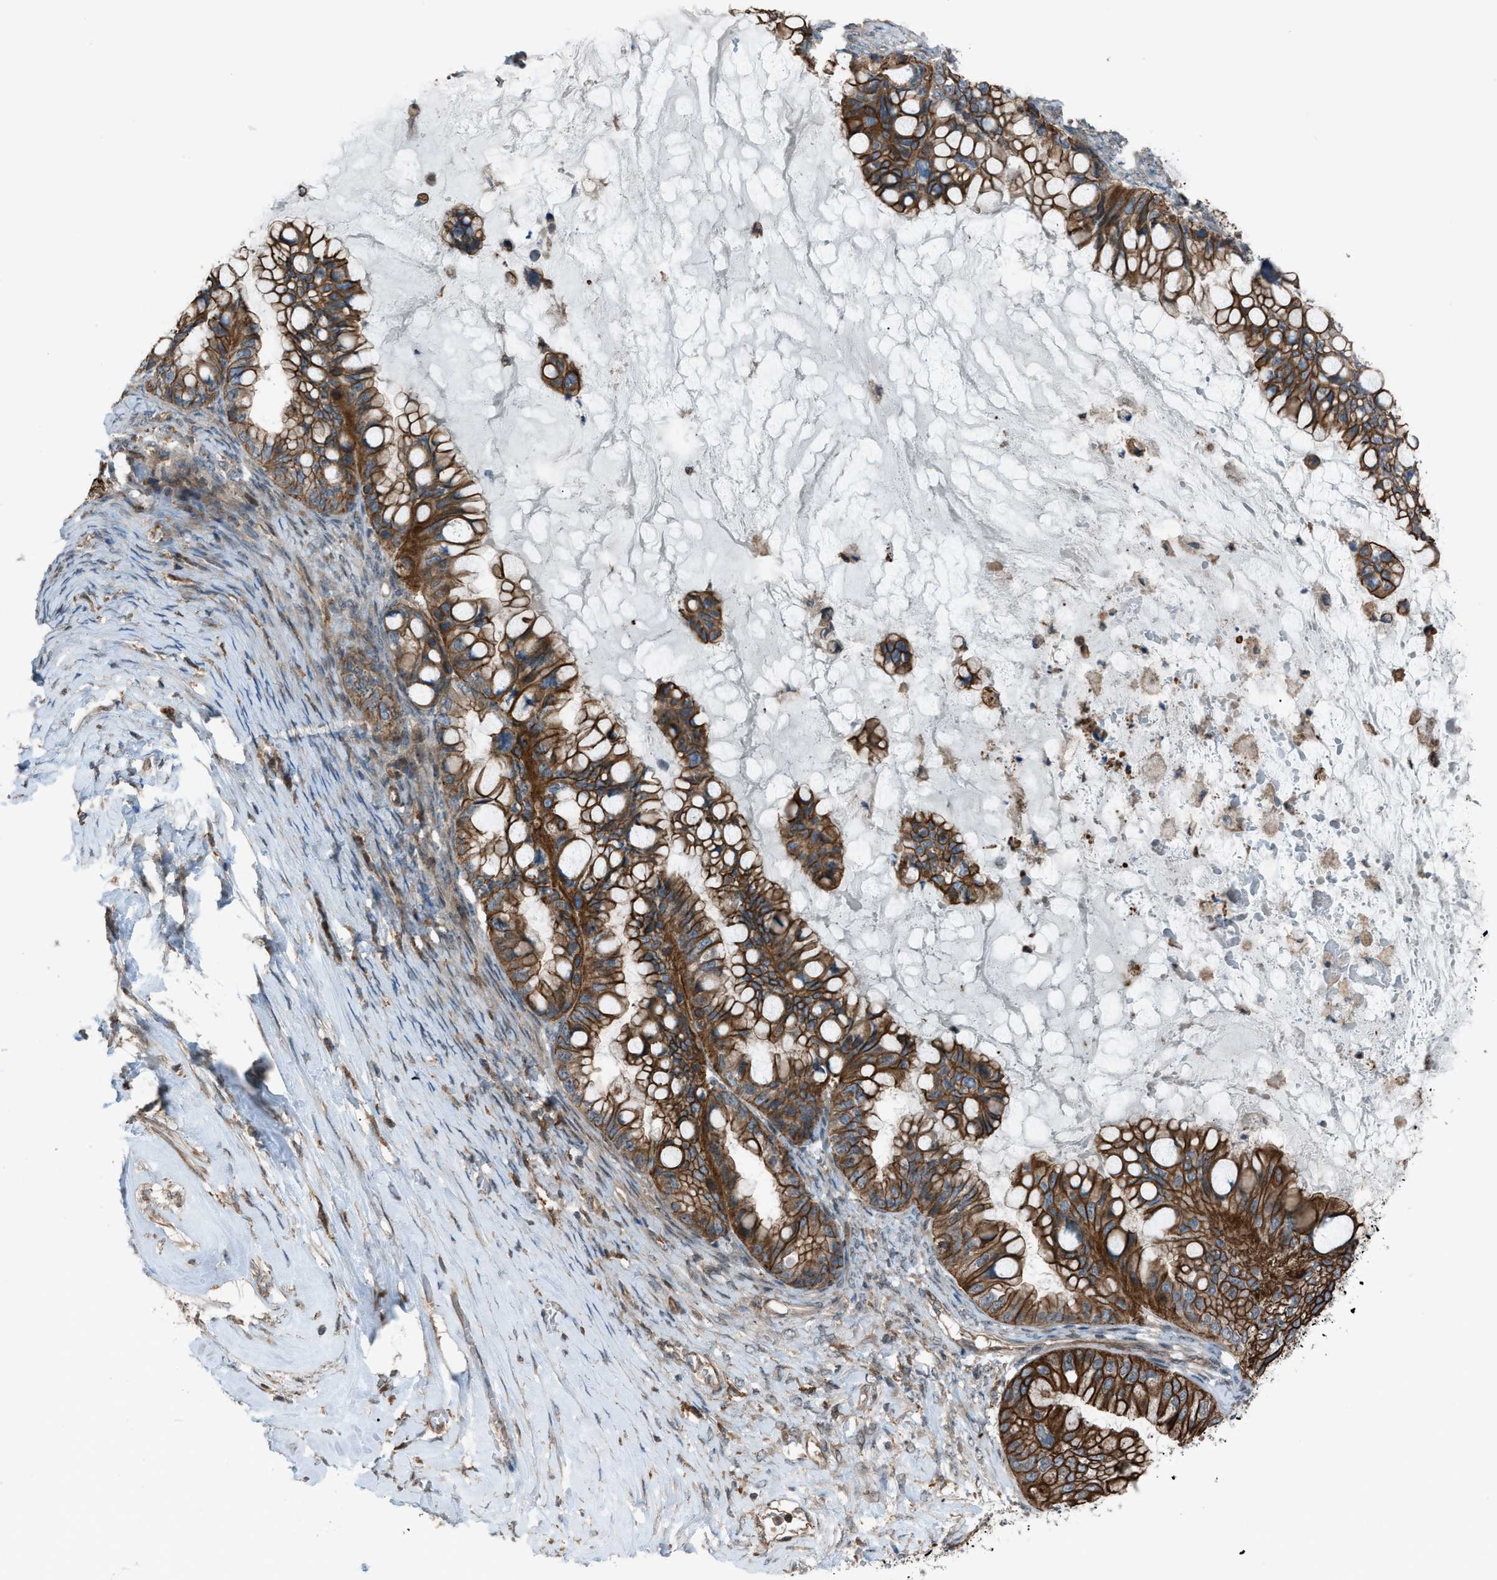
{"staining": {"intensity": "strong", "quantity": ">75%", "location": "cytoplasmic/membranous"}, "tissue": "ovarian cancer", "cell_type": "Tumor cells", "image_type": "cancer", "snomed": [{"axis": "morphology", "description": "Cystadenocarcinoma, mucinous, NOS"}, {"axis": "topography", "description": "Ovary"}], "caption": "Immunohistochemical staining of ovarian mucinous cystadenocarcinoma demonstrates high levels of strong cytoplasmic/membranous protein positivity in approximately >75% of tumor cells.", "gene": "DYRK1A", "patient": {"sex": "female", "age": 80}}